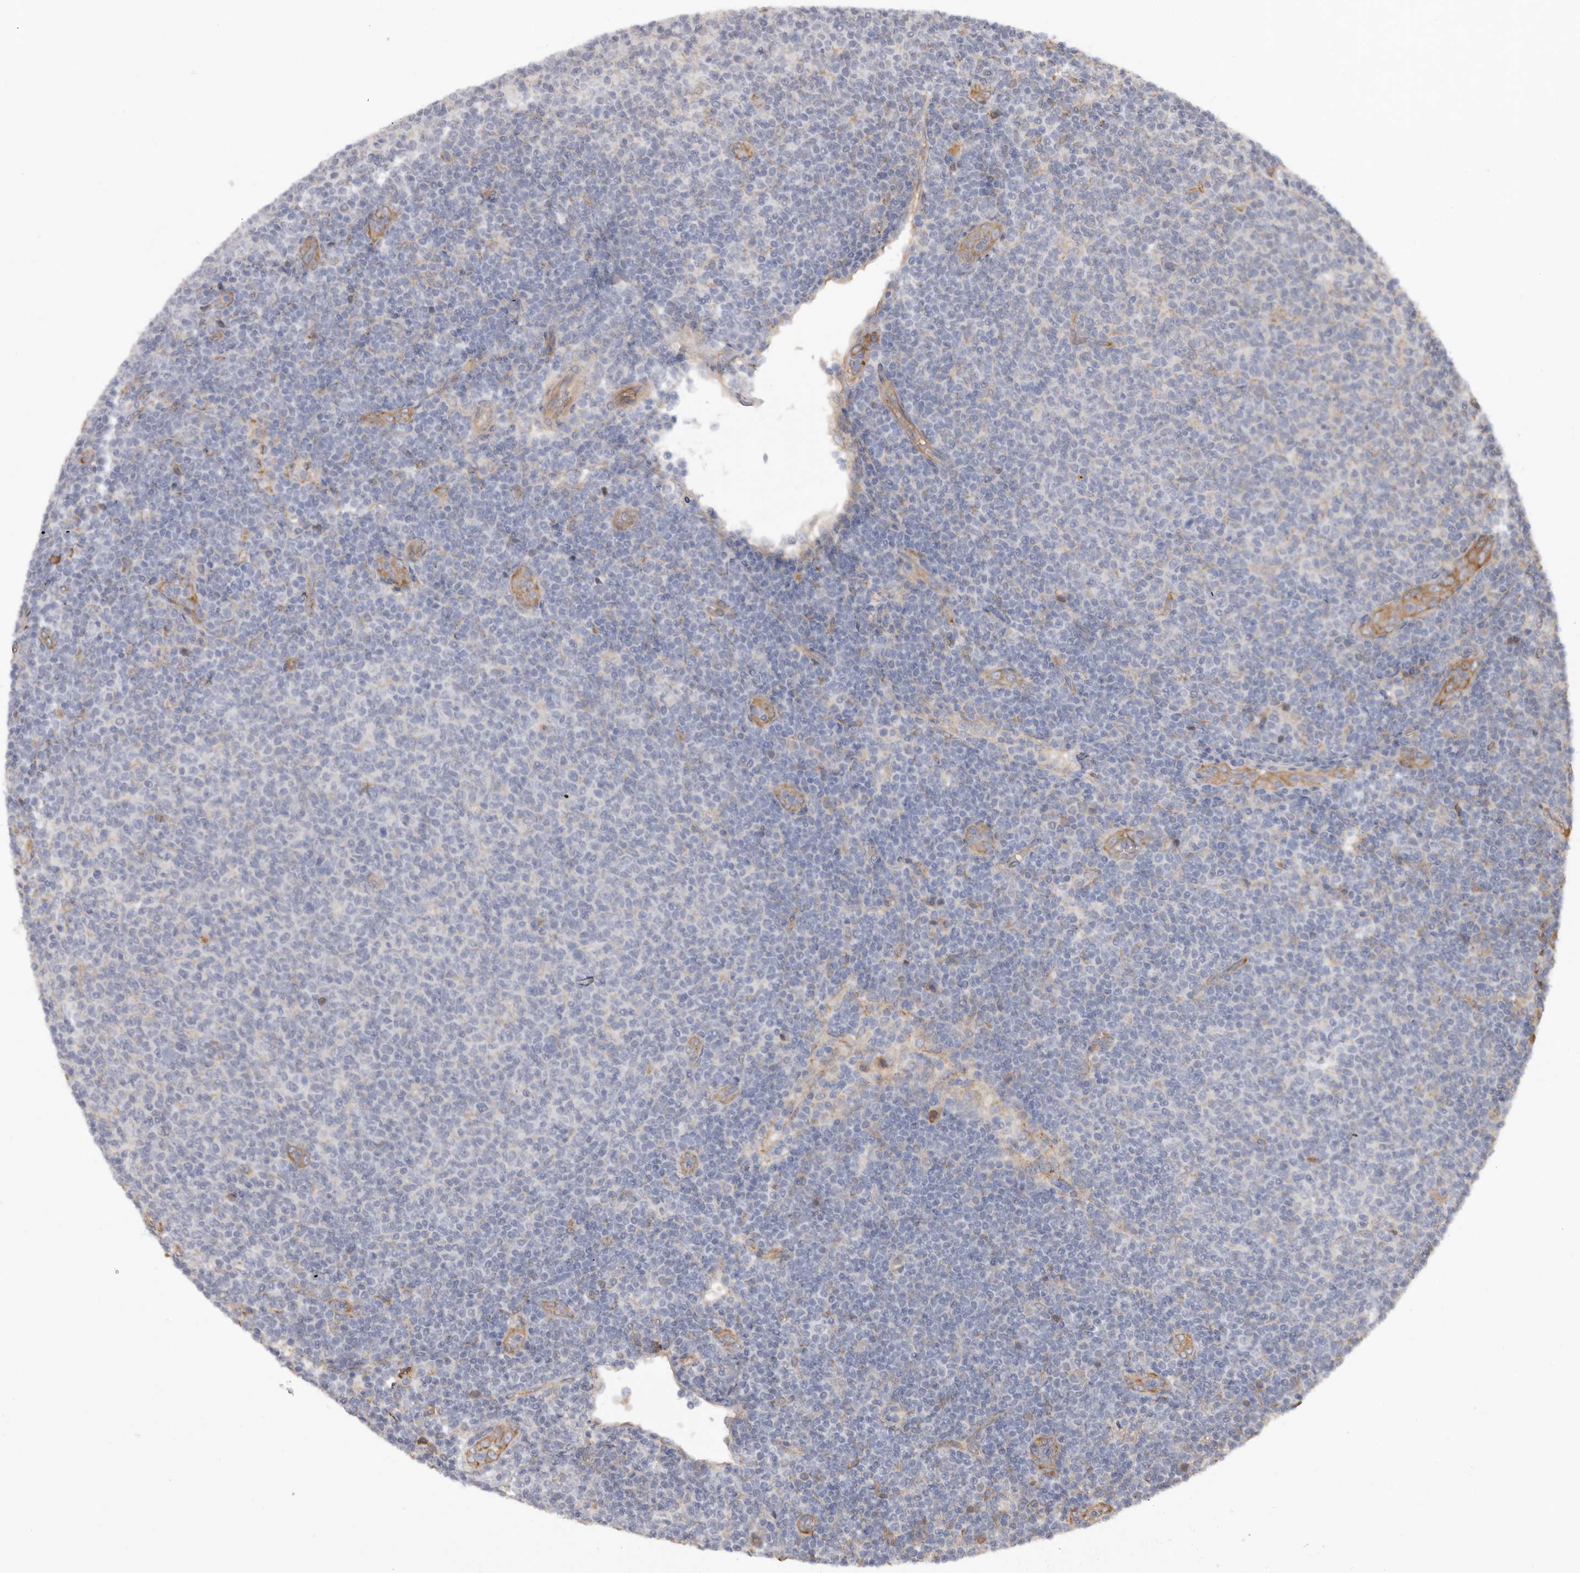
{"staining": {"intensity": "negative", "quantity": "none", "location": "none"}, "tissue": "lymphoma", "cell_type": "Tumor cells", "image_type": "cancer", "snomed": [{"axis": "morphology", "description": "Malignant lymphoma, non-Hodgkin's type, Low grade"}, {"axis": "topography", "description": "Lymph node"}], "caption": "Immunohistochemical staining of human lymphoma reveals no significant positivity in tumor cells. Brightfield microscopy of immunohistochemistry stained with DAB (brown) and hematoxylin (blue), captured at high magnification.", "gene": "CDC42BPB", "patient": {"sex": "male", "age": 66}}